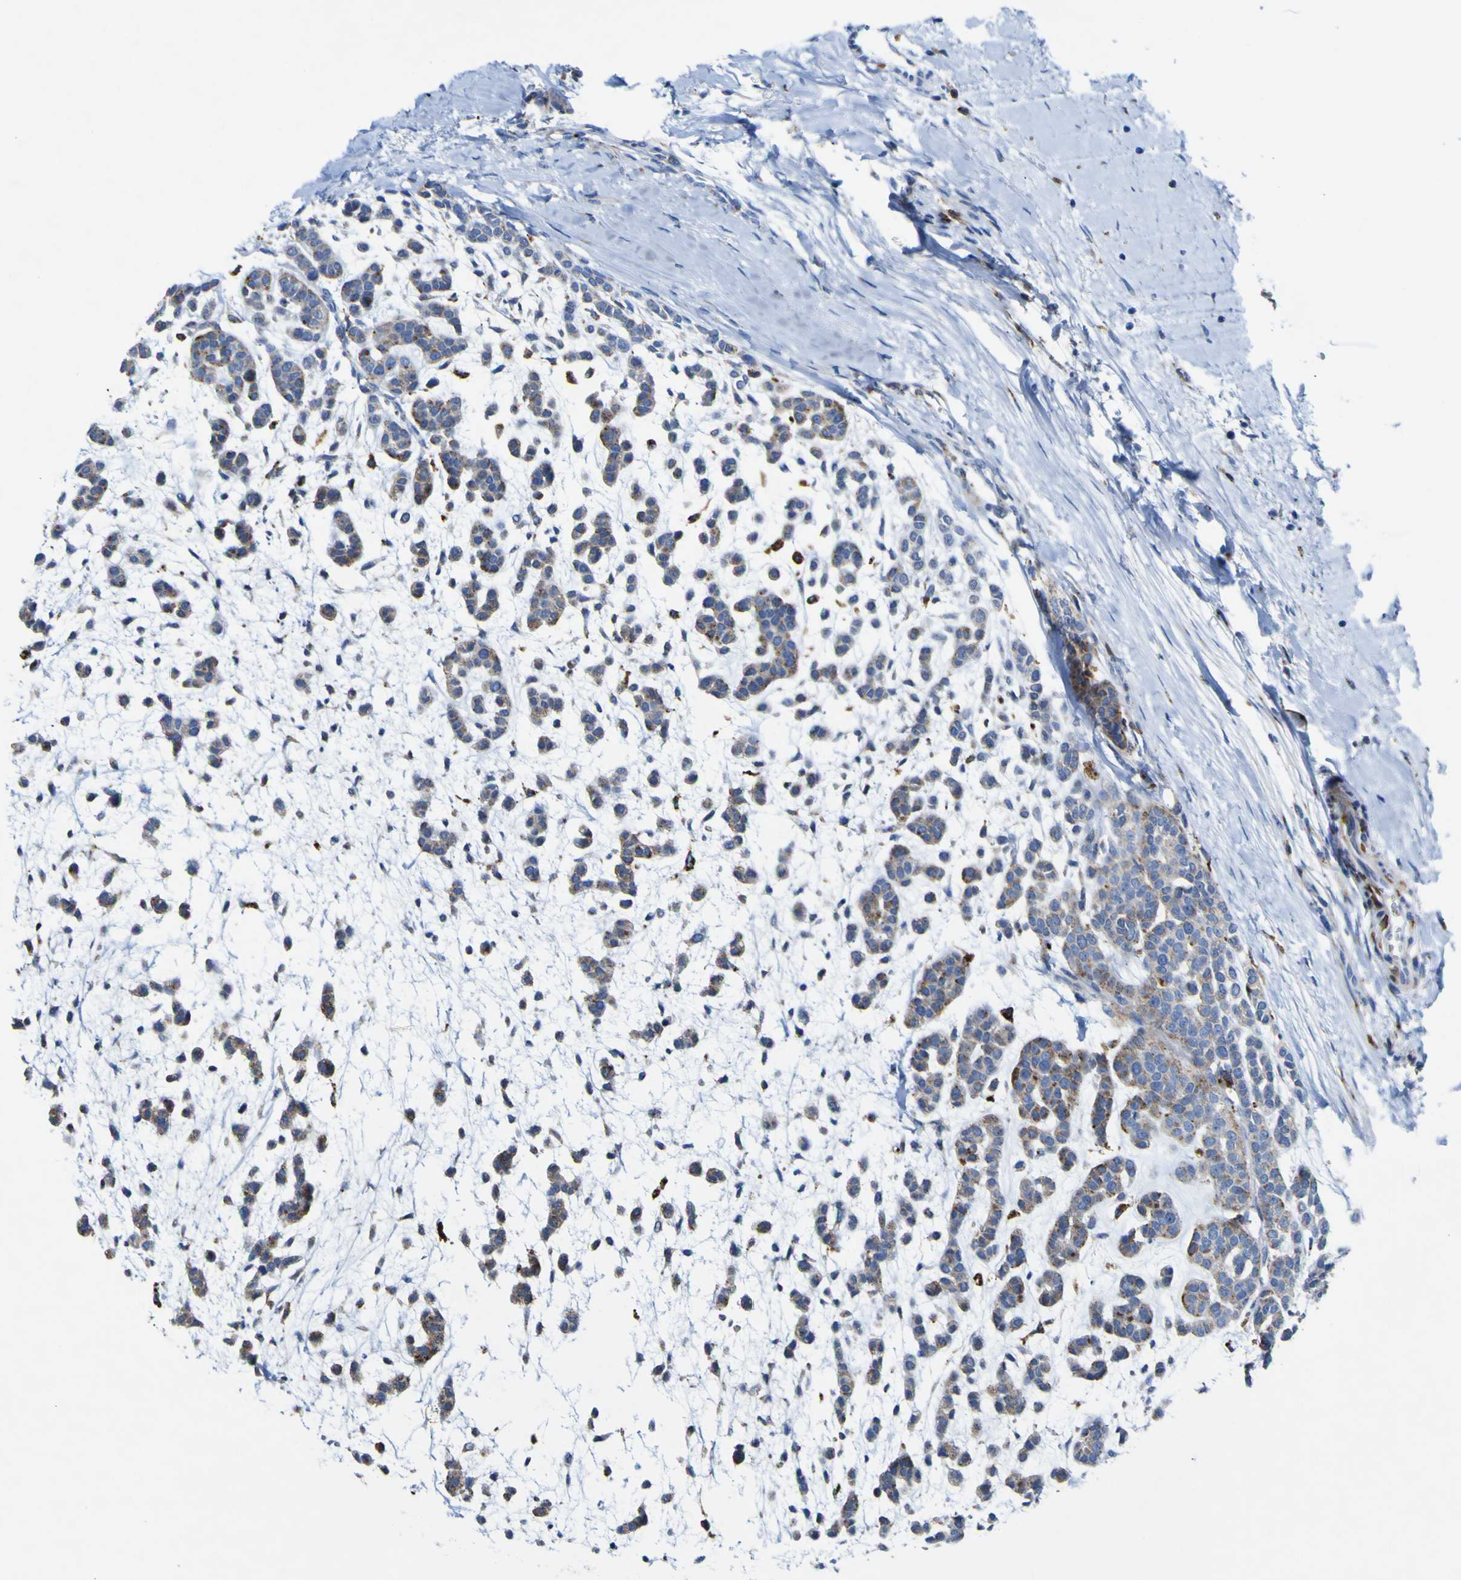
{"staining": {"intensity": "moderate", "quantity": "25%-75%", "location": "cytoplasmic/membranous"}, "tissue": "head and neck cancer", "cell_type": "Tumor cells", "image_type": "cancer", "snomed": [{"axis": "morphology", "description": "Adenocarcinoma, NOS"}, {"axis": "morphology", "description": "Adenoma, NOS"}, {"axis": "topography", "description": "Head-Neck"}], "caption": "Protein staining reveals moderate cytoplasmic/membranous expression in approximately 25%-75% of tumor cells in adenoma (head and neck).", "gene": "PTPRF", "patient": {"sex": "female", "age": 55}}